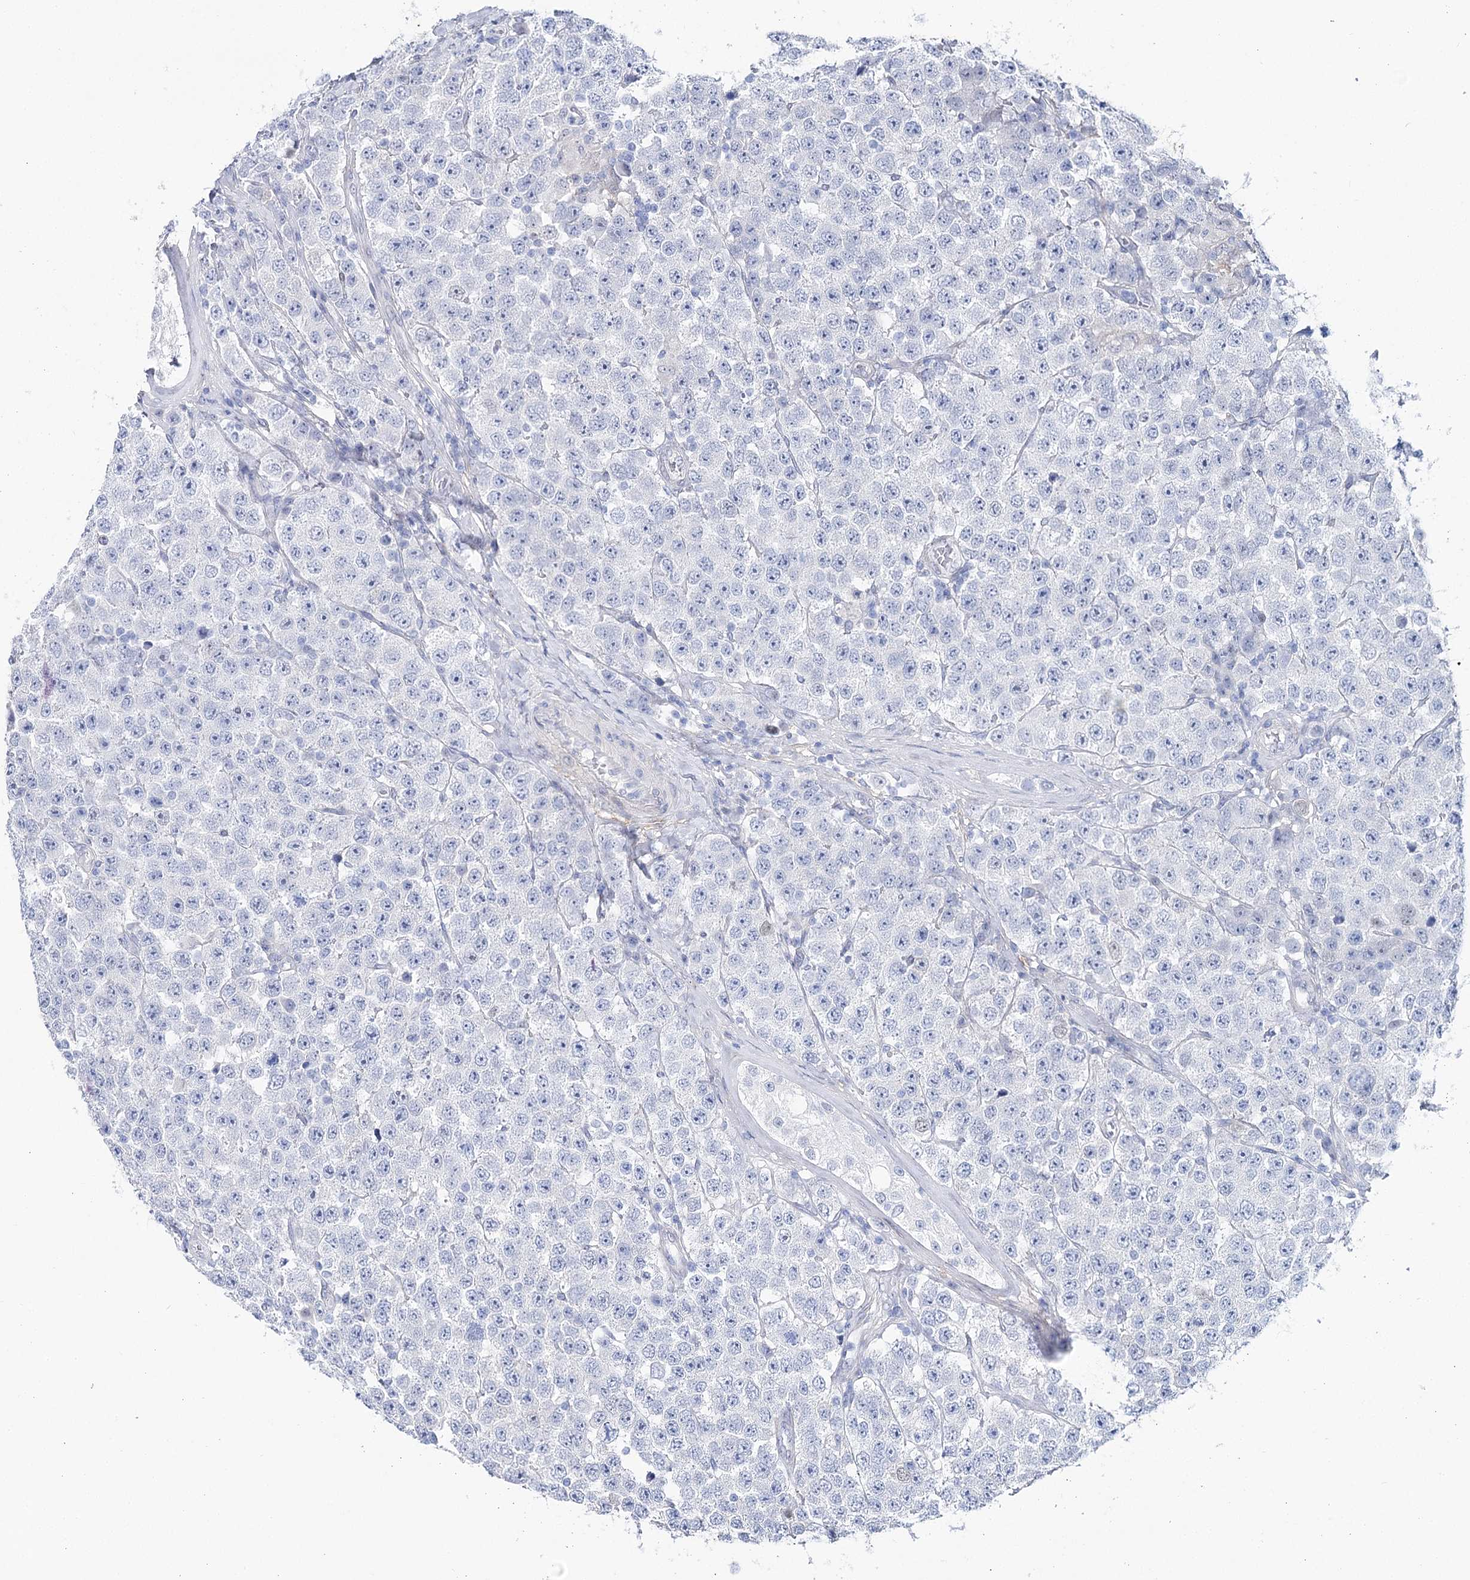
{"staining": {"intensity": "negative", "quantity": "none", "location": "none"}, "tissue": "testis cancer", "cell_type": "Tumor cells", "image_type": "cancer", "snomed": [{"axis": "morphology", "description": "Seminoma, NOS"}, {"axis": "topography", "description": "Testis"}], "caption": "Immunohistochemistry (IHC) image of testis cancer (seminoma) stained for a protein (brown), which shows no staining in tumor cells.", "gene": "UGDH", "patient": {"sex": "male", "age": 28}}